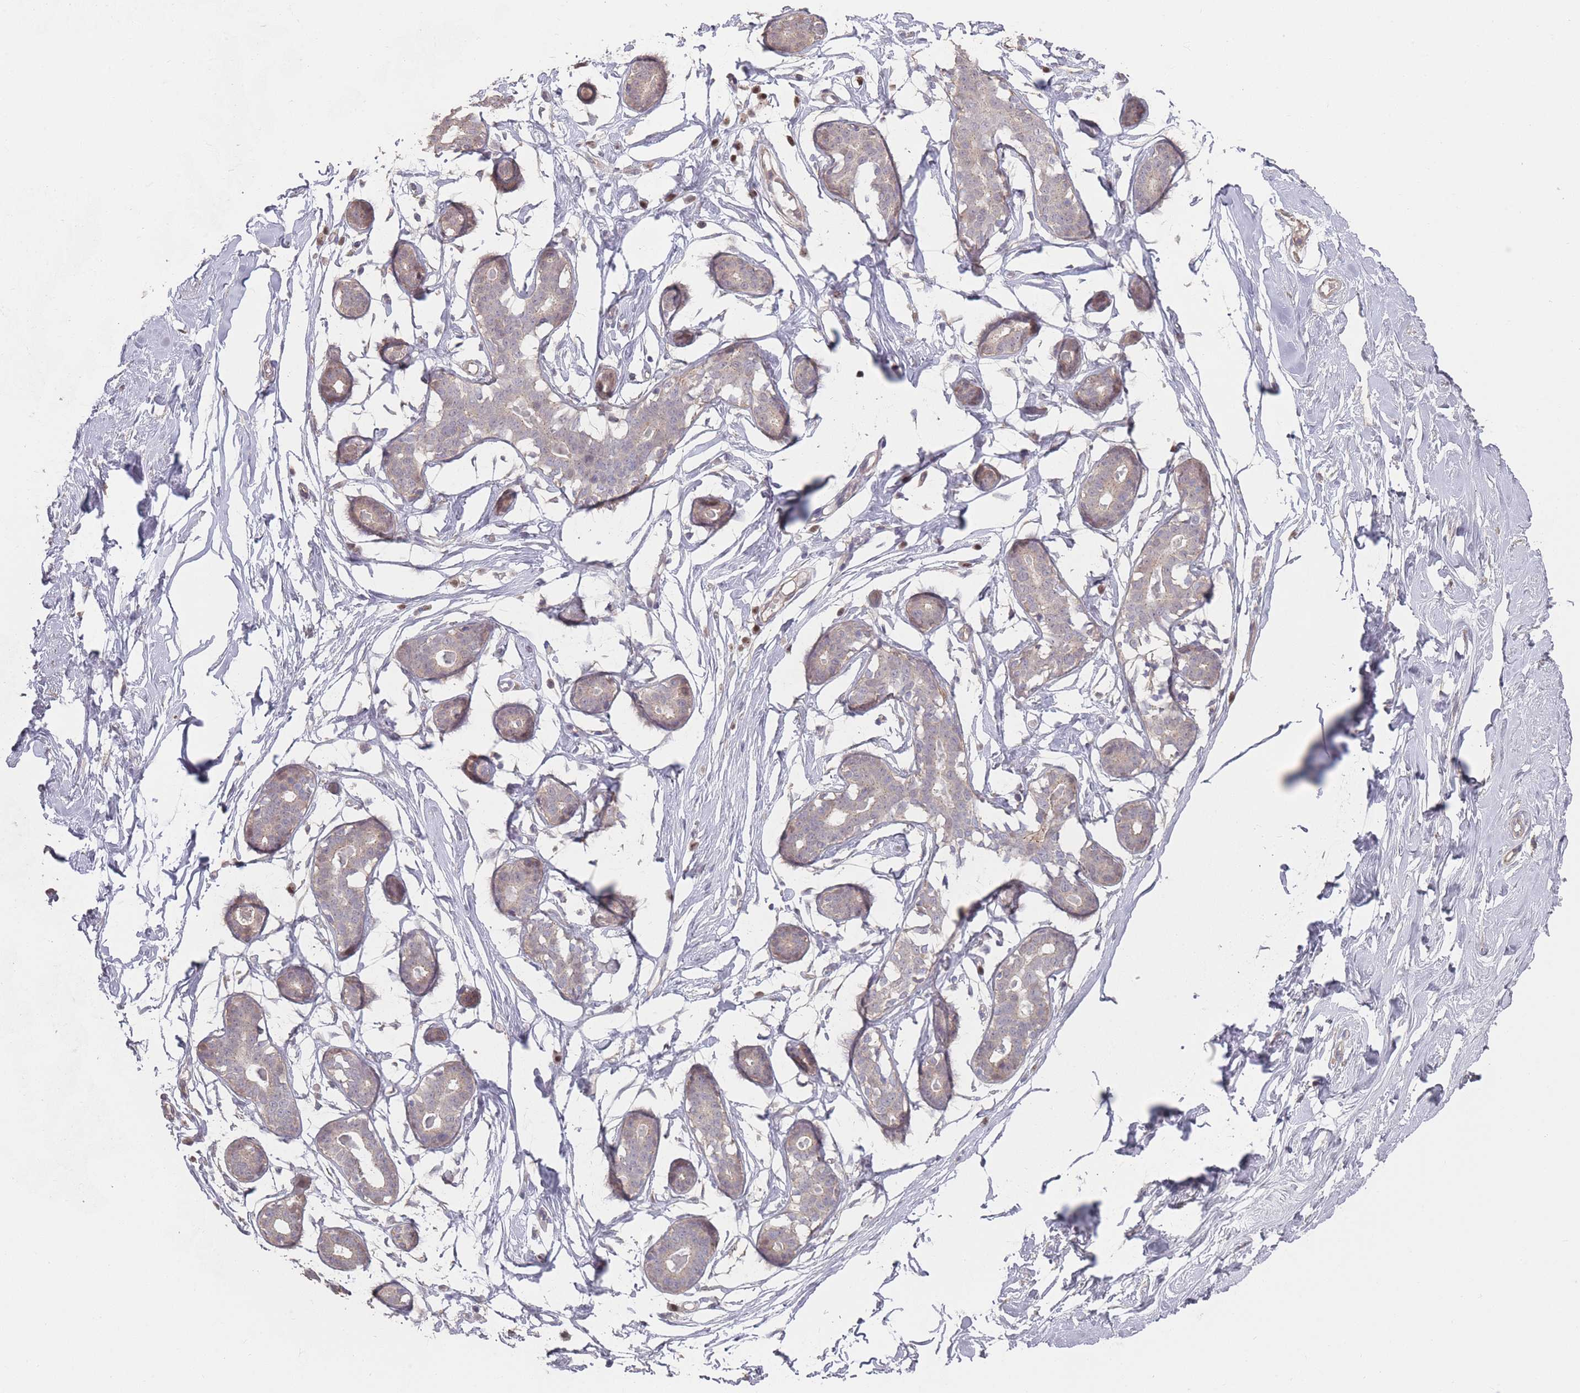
{"staining": {"intensity": "negative", "quantity": "none", "location": "none"}, "tissue": "breast", "cell_type": "Adipocytes", "image_type": "normal", "snomed": [{"axis": "morphology", "description": "Normal tissue, NOS"}, {"axis": "morphology", "description": "Adenoma, NOS"}, {"axis": "topography", "description": "Breast"}], "caption": "This is a image of immunohistochemistry (IHC) staining of unremarkable breast, which shows no expression in adipocytes.", "gene": "ERCC6L", "patient": {"sex": "female", "age": 23}}